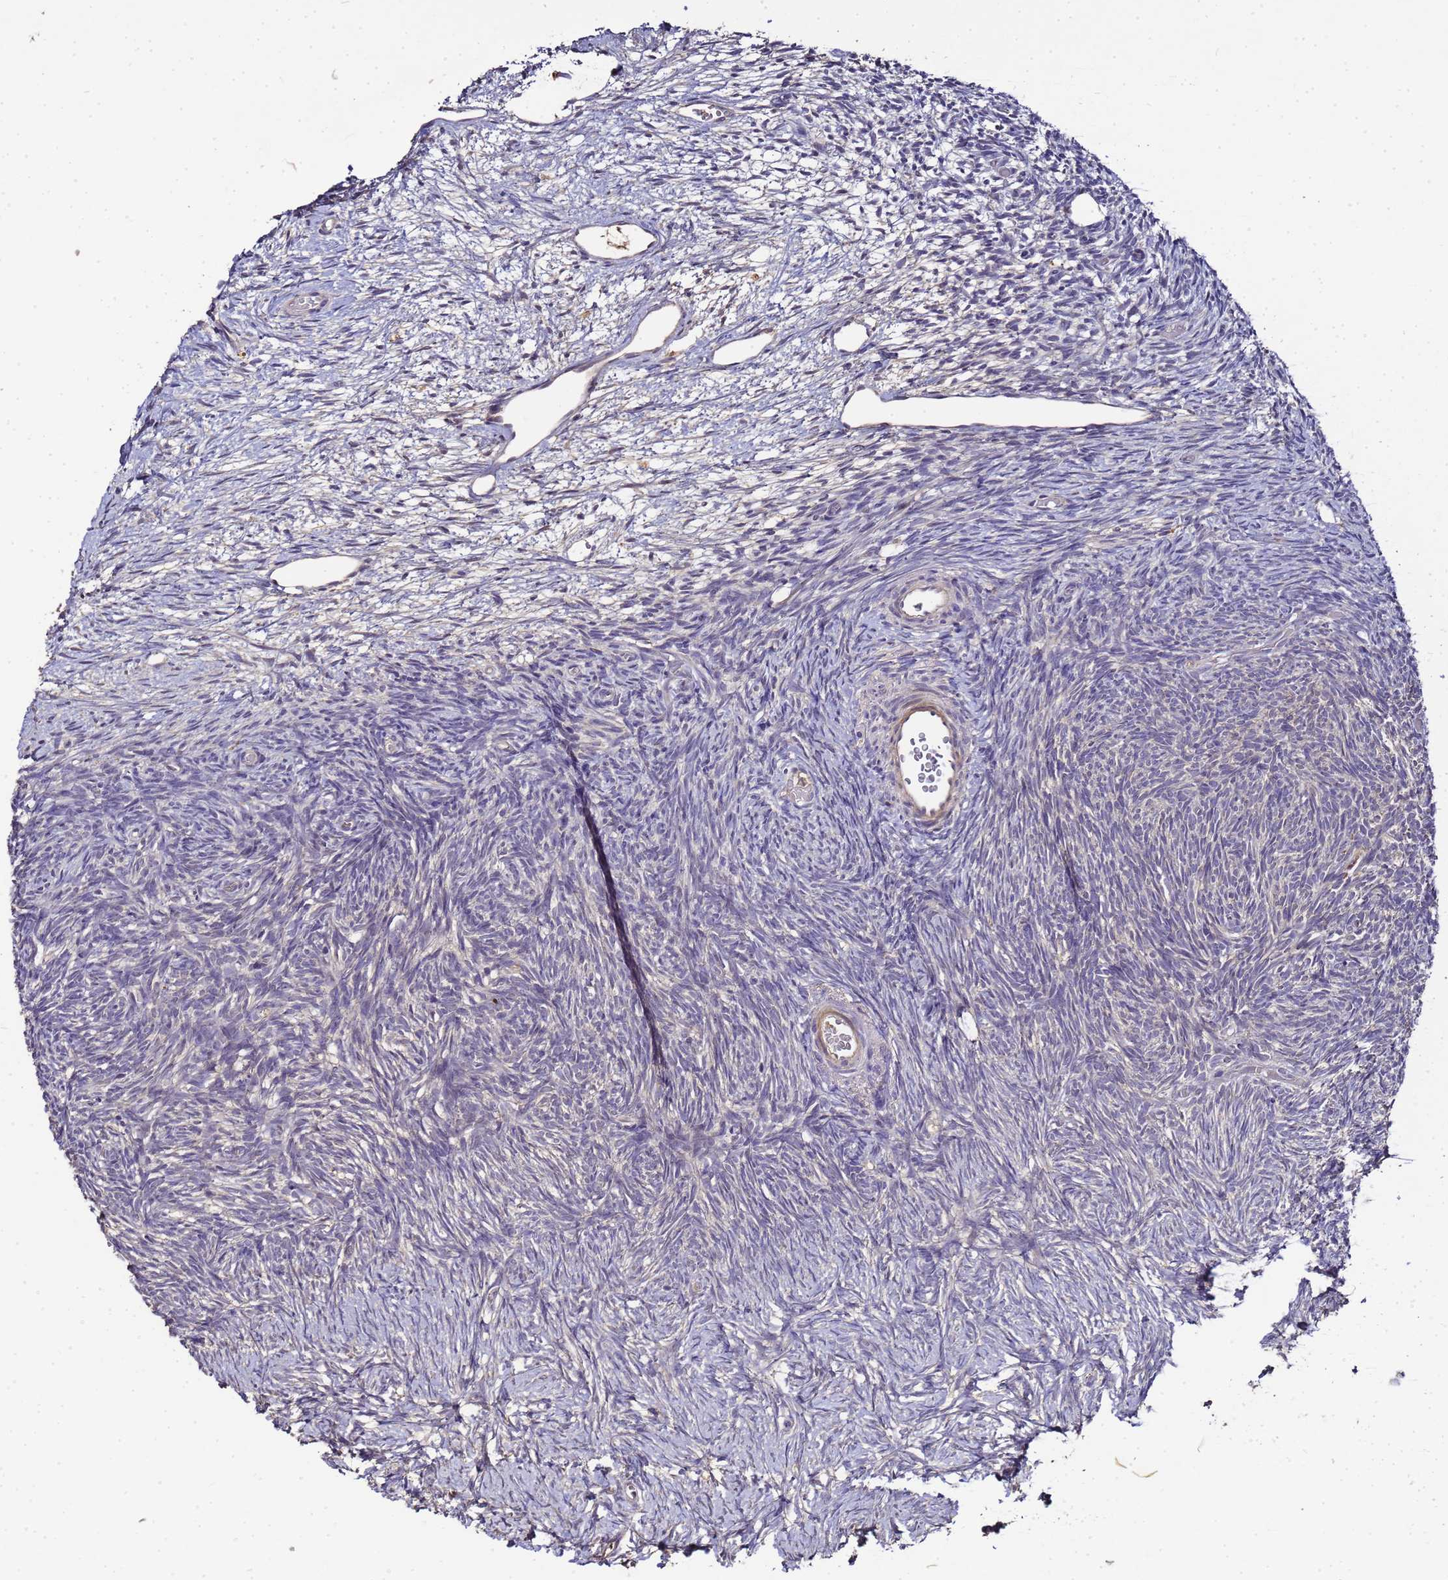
{"staining": {"intensity": "negative", "quantity": "none", "location": "none"}, "tissue": "ovary", "cell_type": "Ovarian stroma cells", "image_type": "normal", "snomed": [{"axis": "morphology", "description": "Normal tissue, NOS"}, {"axis": "topography", "description": "Ovary"}], "caption": "DAB (3,3'-diaminobenzidine) immunohistochemical staining of benign human ovary reveals no significant positivity in ovarian stroma cells.", "gene": "LGI4", "patient": {"sex": "female", "age": 39}}